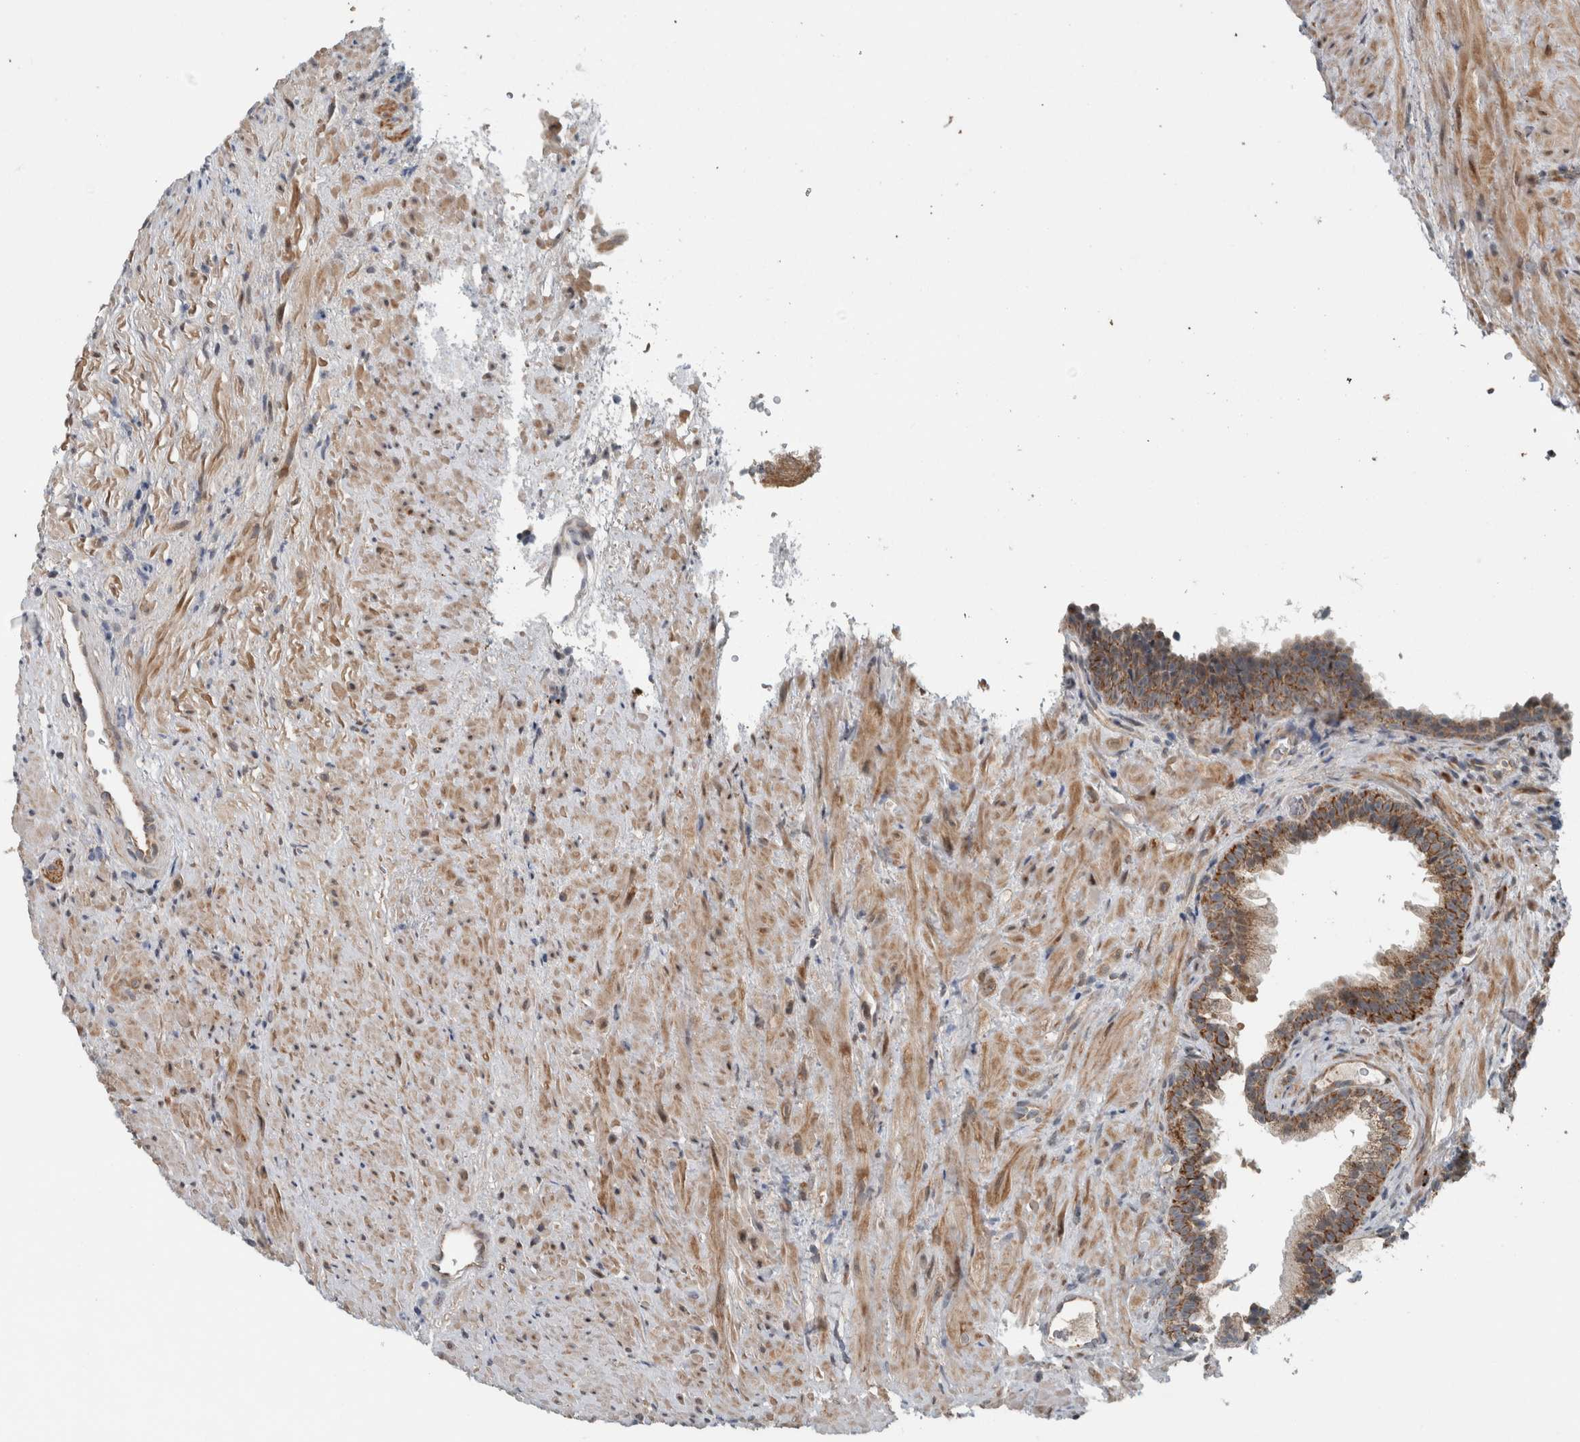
{"staining": {"intensity": "moderate", "quantity": ">75%", "location": "cytoplasmic/membranous"}, "tissue": "prostate", "cell_type": "Glandular cells", "image_type": "normal", "snomed": [{"axis": "morphology", "description": "Normal tissue, NOS"}, {"axis": "topography", "description": "Prostate"}], "caption": "High-magnification brightfield microscopy of unremarkable prostate stained with DAB (brown) and counterstained with hematoxylin (blue). glandular cells exhibit moderate cytoplasmic/membranous staining is appreciated in about>75% of cells.", "gene": "GBA2", "patient": {"sex": "male", "age": 76}}